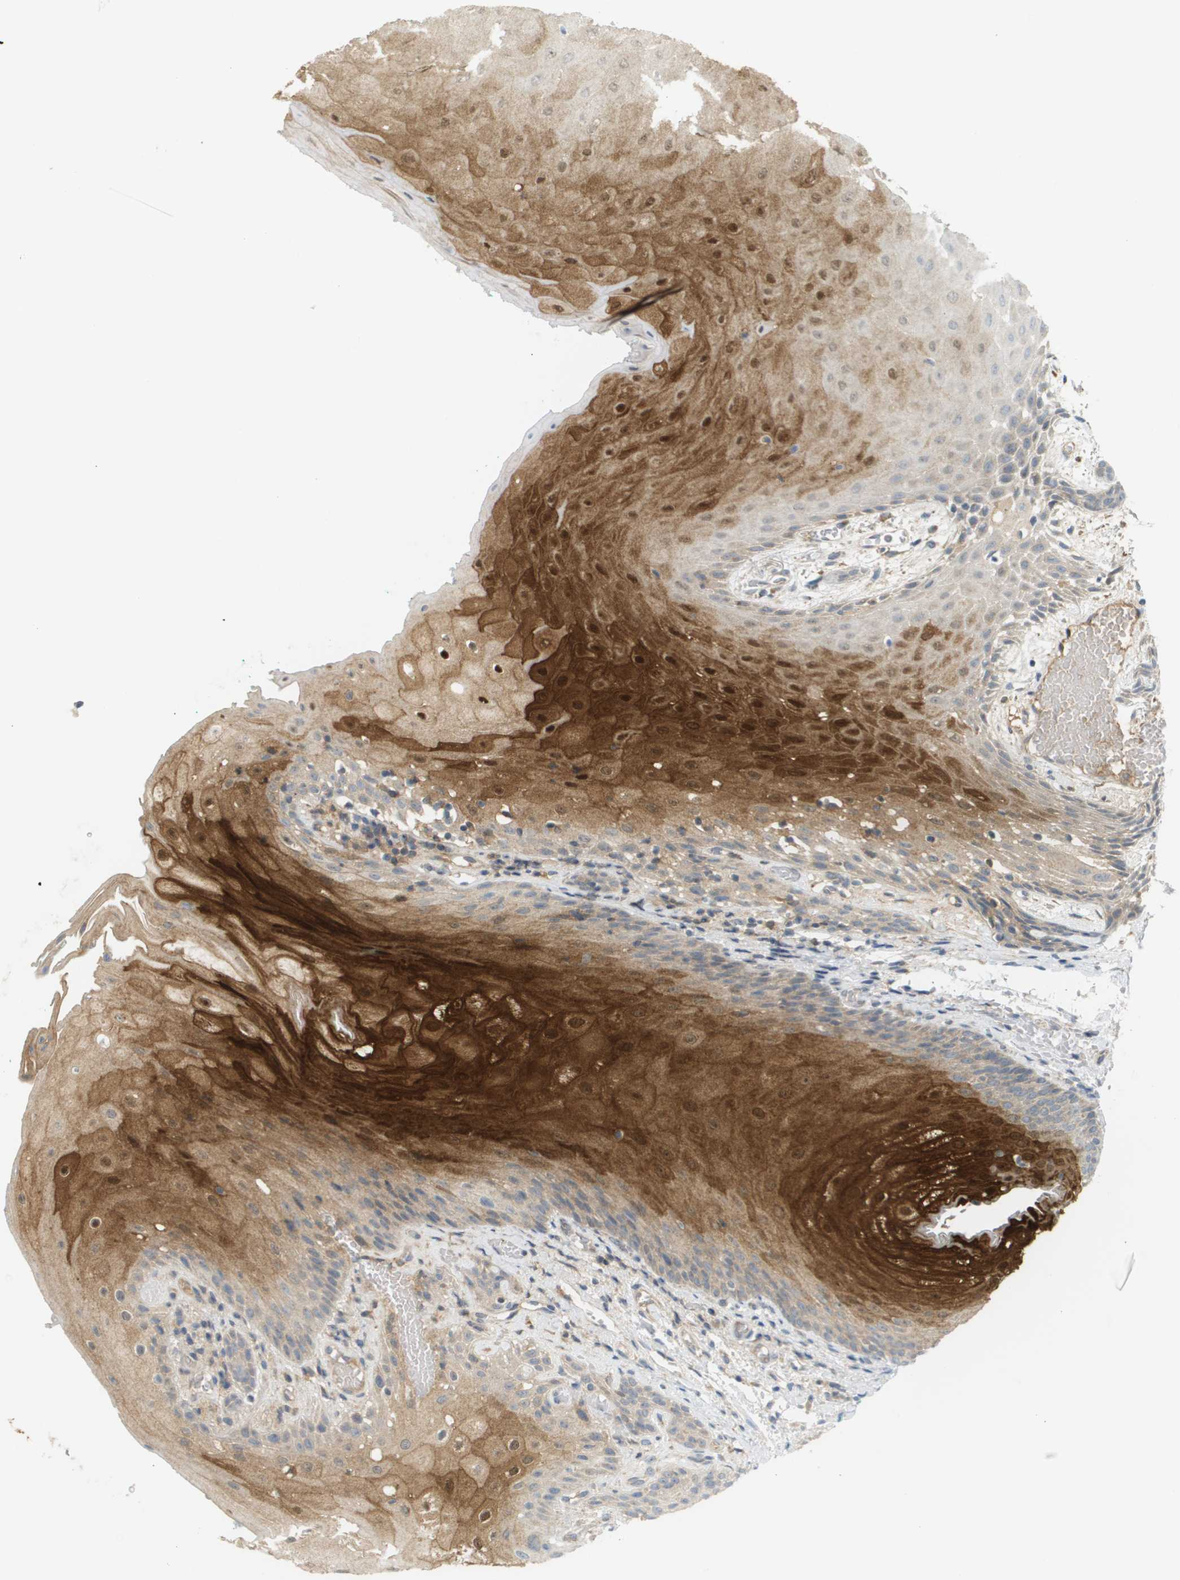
{"staining": {"intensity": "strong", "quantity": "25%-75%", "location": "cytoplasmic/membranous,nuclear"}, "tissue": "oral mucosa", "cell_type": "Squamous epithelial cells", "image_type": "normal", "snomed": [{"axis": "morphology", "description": "Normal tissue, NOS"}, {"axis": "morphology", "description": "Squamous cell carcinoma, NOS"}, {"axis": "topography", "description": "Oral tissue"}, {"axis": "topography", "description": "Salivary gland"}, {"axis": "topography", "description": "Head-Neck"}], "caption": "A photomicrograph showing strong cytoplasmic/membranous,nuclear positivity in about 25%-75% of squamous epithelial cells in benign oral mucosa, as visualized by brown immunohistochemical staining.", "gene": "PROC", "patient": {"sex": "female", "age": 62}}